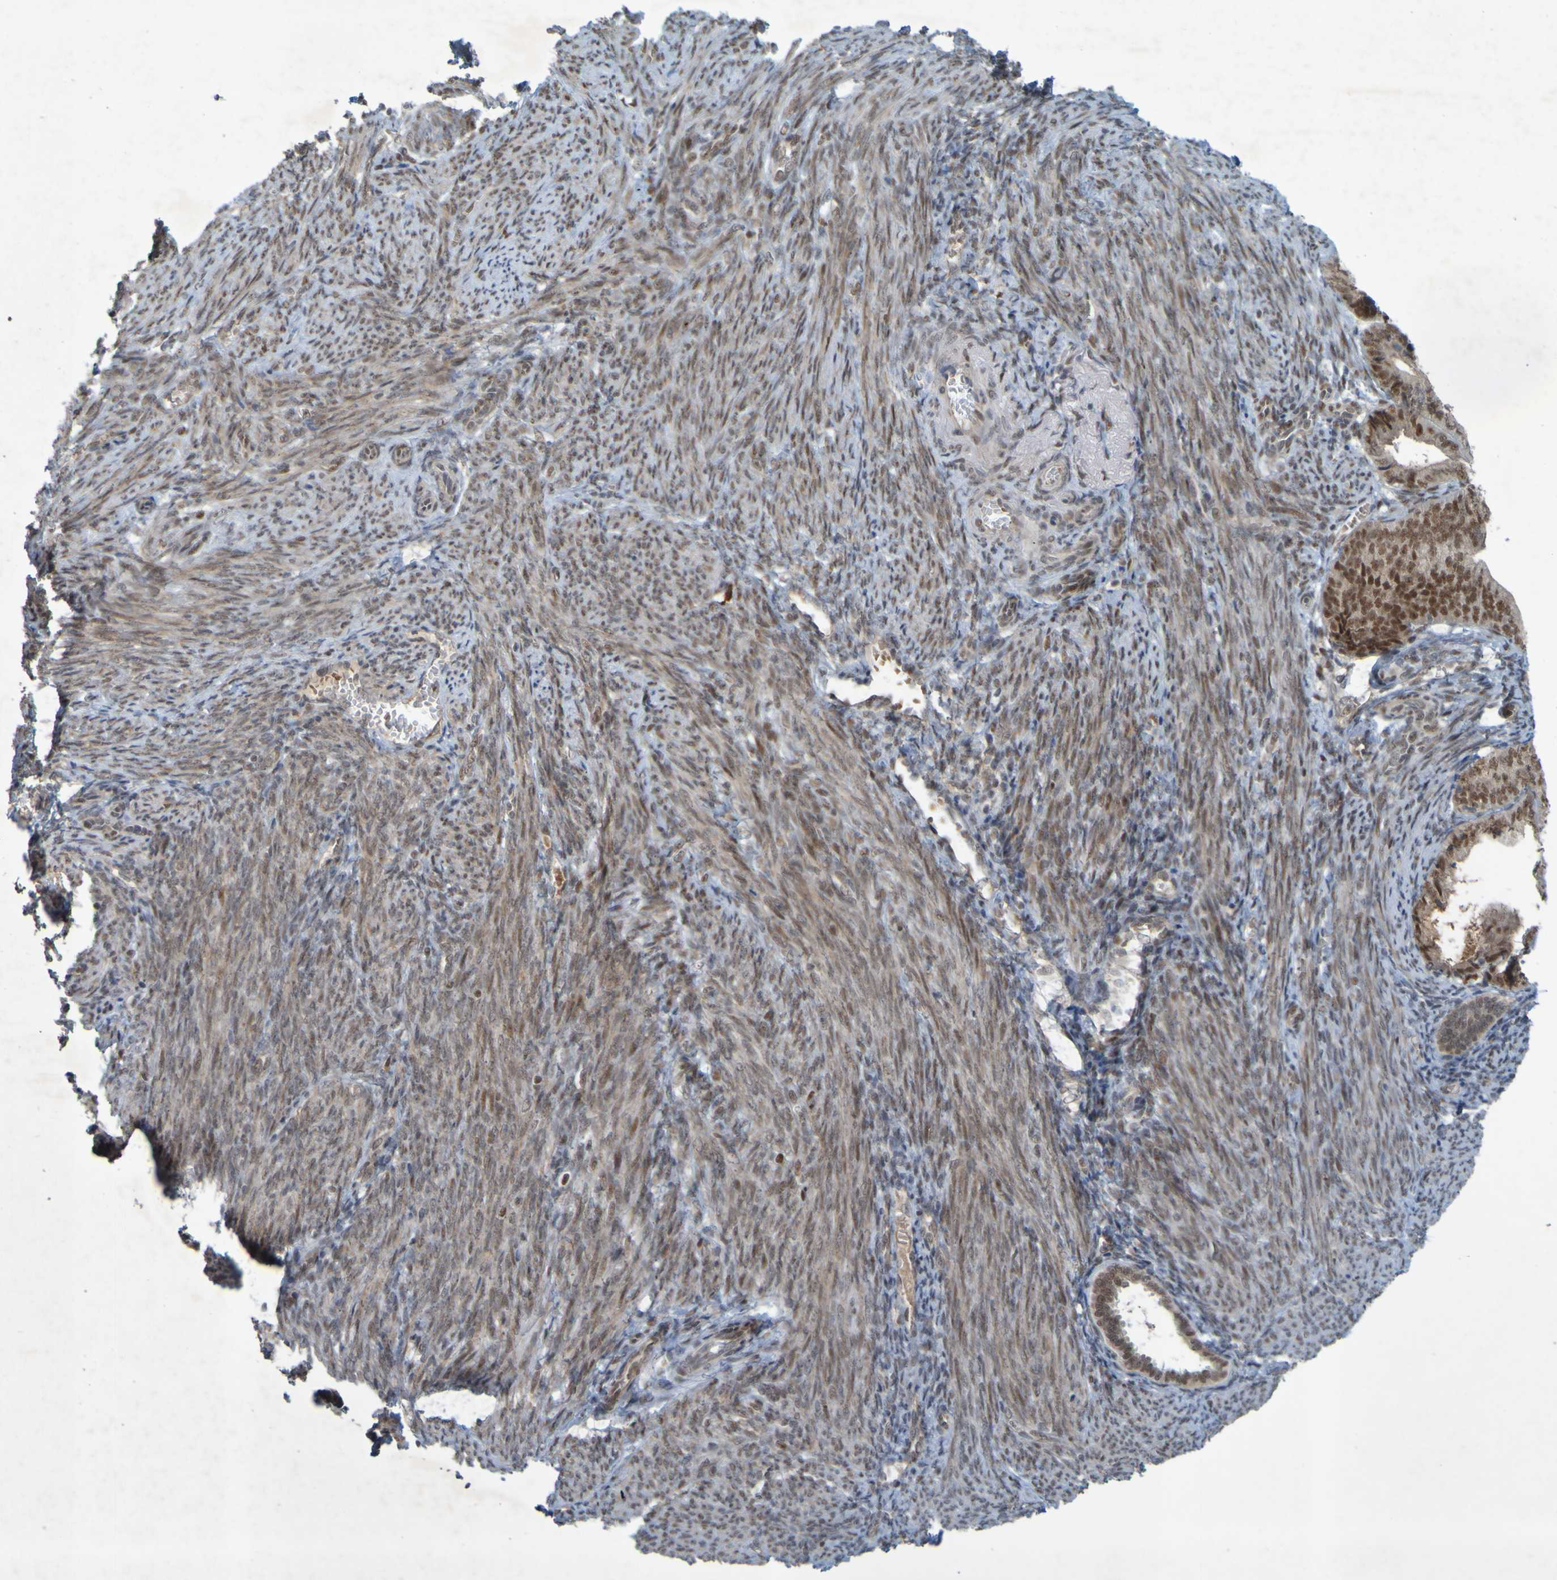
{"staining": {"intensity": "strong", "quantity": ">75%", "location": "cytoplasmic/membranous,nuclear"}, "tissue": "endometrial cancer", "cell_type": "Tumor cells", "image_type": "cancer", "snomed": [{"axis": "morphology", "description": "Adenocarcinoma, NOS"}, {"axis": "topography", "description": "Endometrium"}], "caption": "This photomicrograph shows adenocarcinoma (endometrial) stained with IHC to label a protein in brown. The cytoplasmic/membranous and nuclear of tumor cells show strong positivity for the protein. Nuclei are counter-stained blue.", "gene": "MCPH1", "patient": {"sex": "female", "age": 63}}